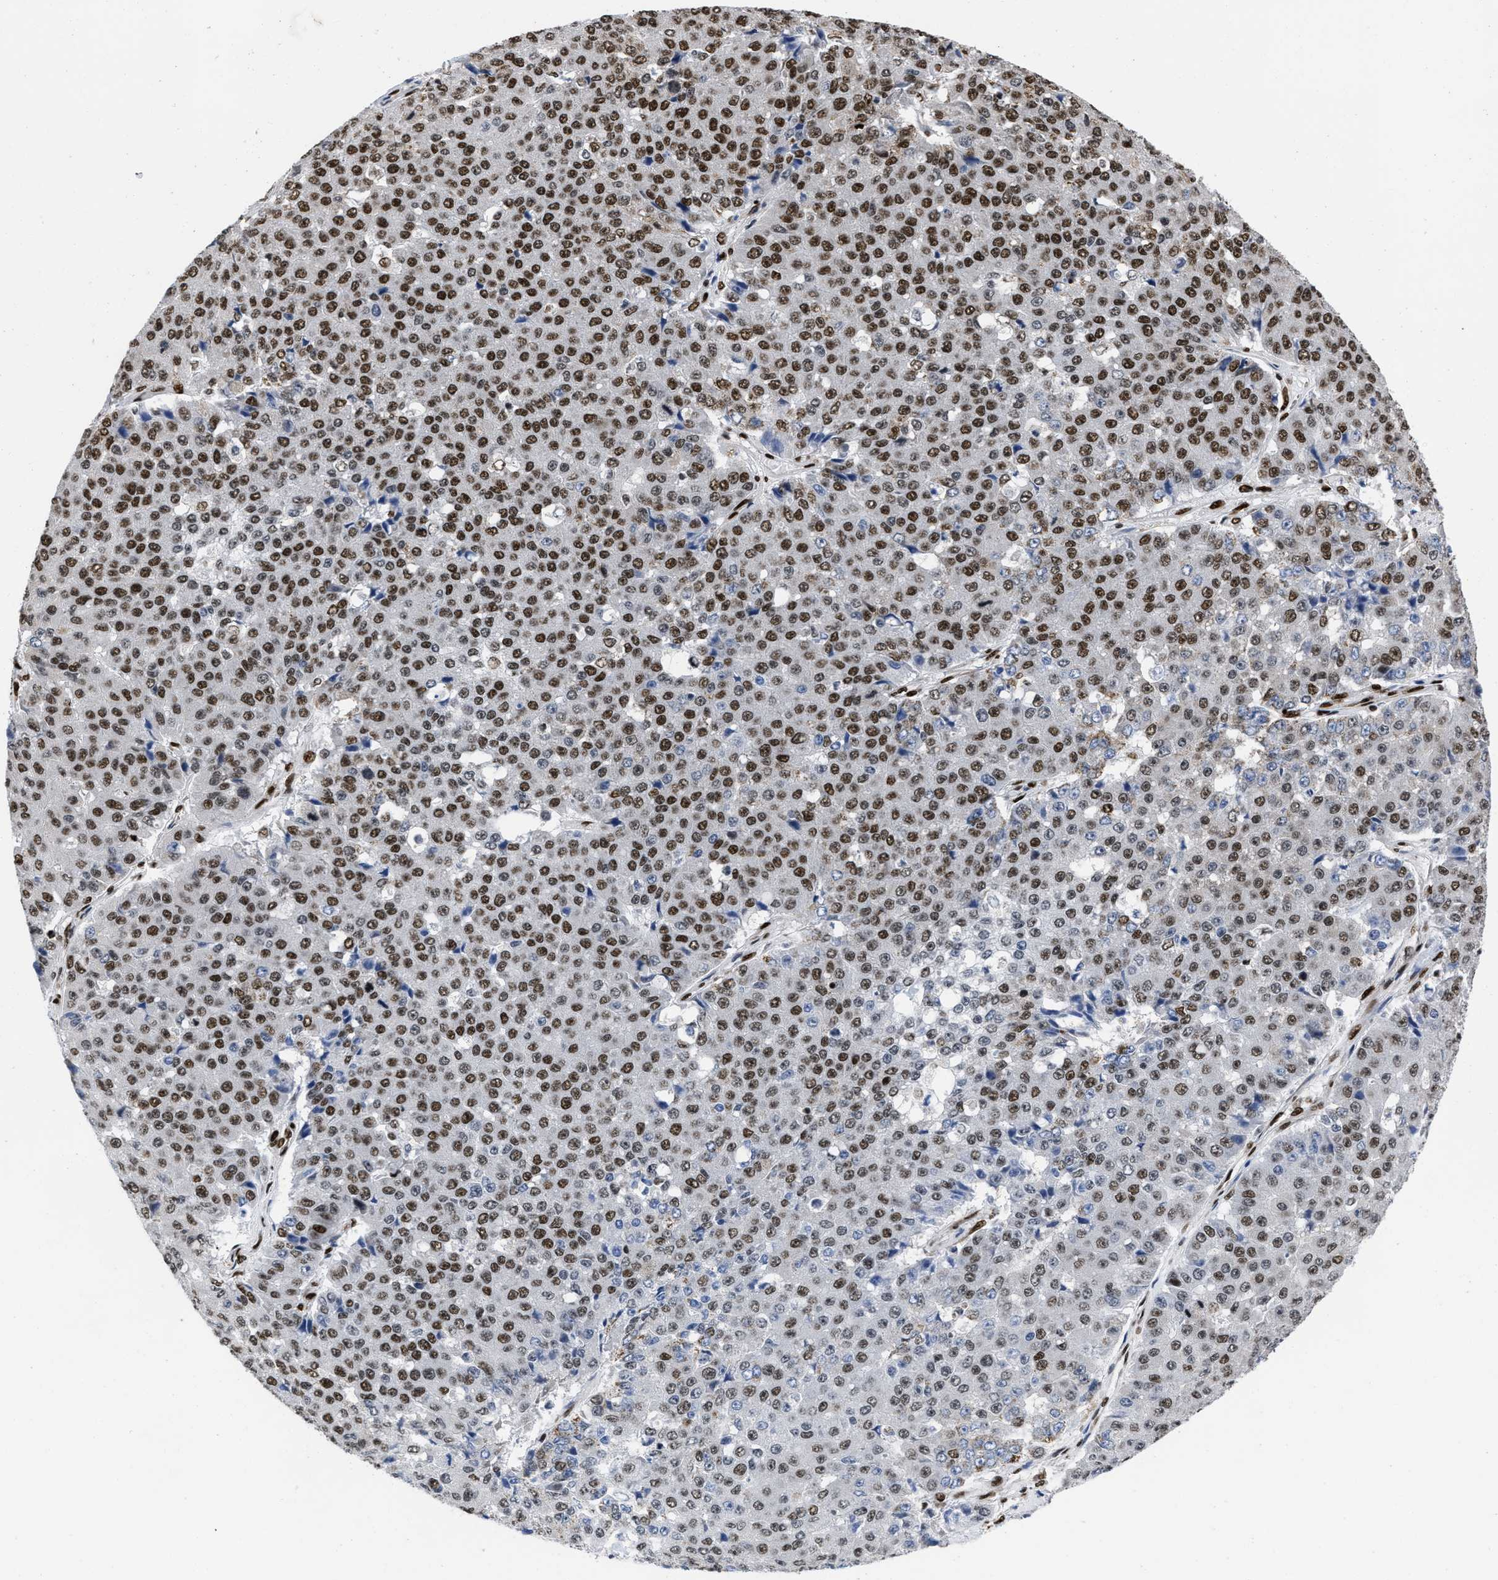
{"staining": {"intensity": "strong", "quantity": ">75%", "location": "nuclear"}, "tissue": "pancreatic cancer", "cell_type": "Tumor cells", "image_type": "cancer", "snomed": [{"axis": "morphology", "description": "Adenocarcinoma, NOS"}, {"axis": "topography", "description": "Pancreas"}], "caption": "This histopathology image shows IHC staining of pancreatic cancer, with high strong nuclear expression in about >75% of tumor cells.", "gene": "CREB1", "patient": {"sex": "male", "age": 50}}